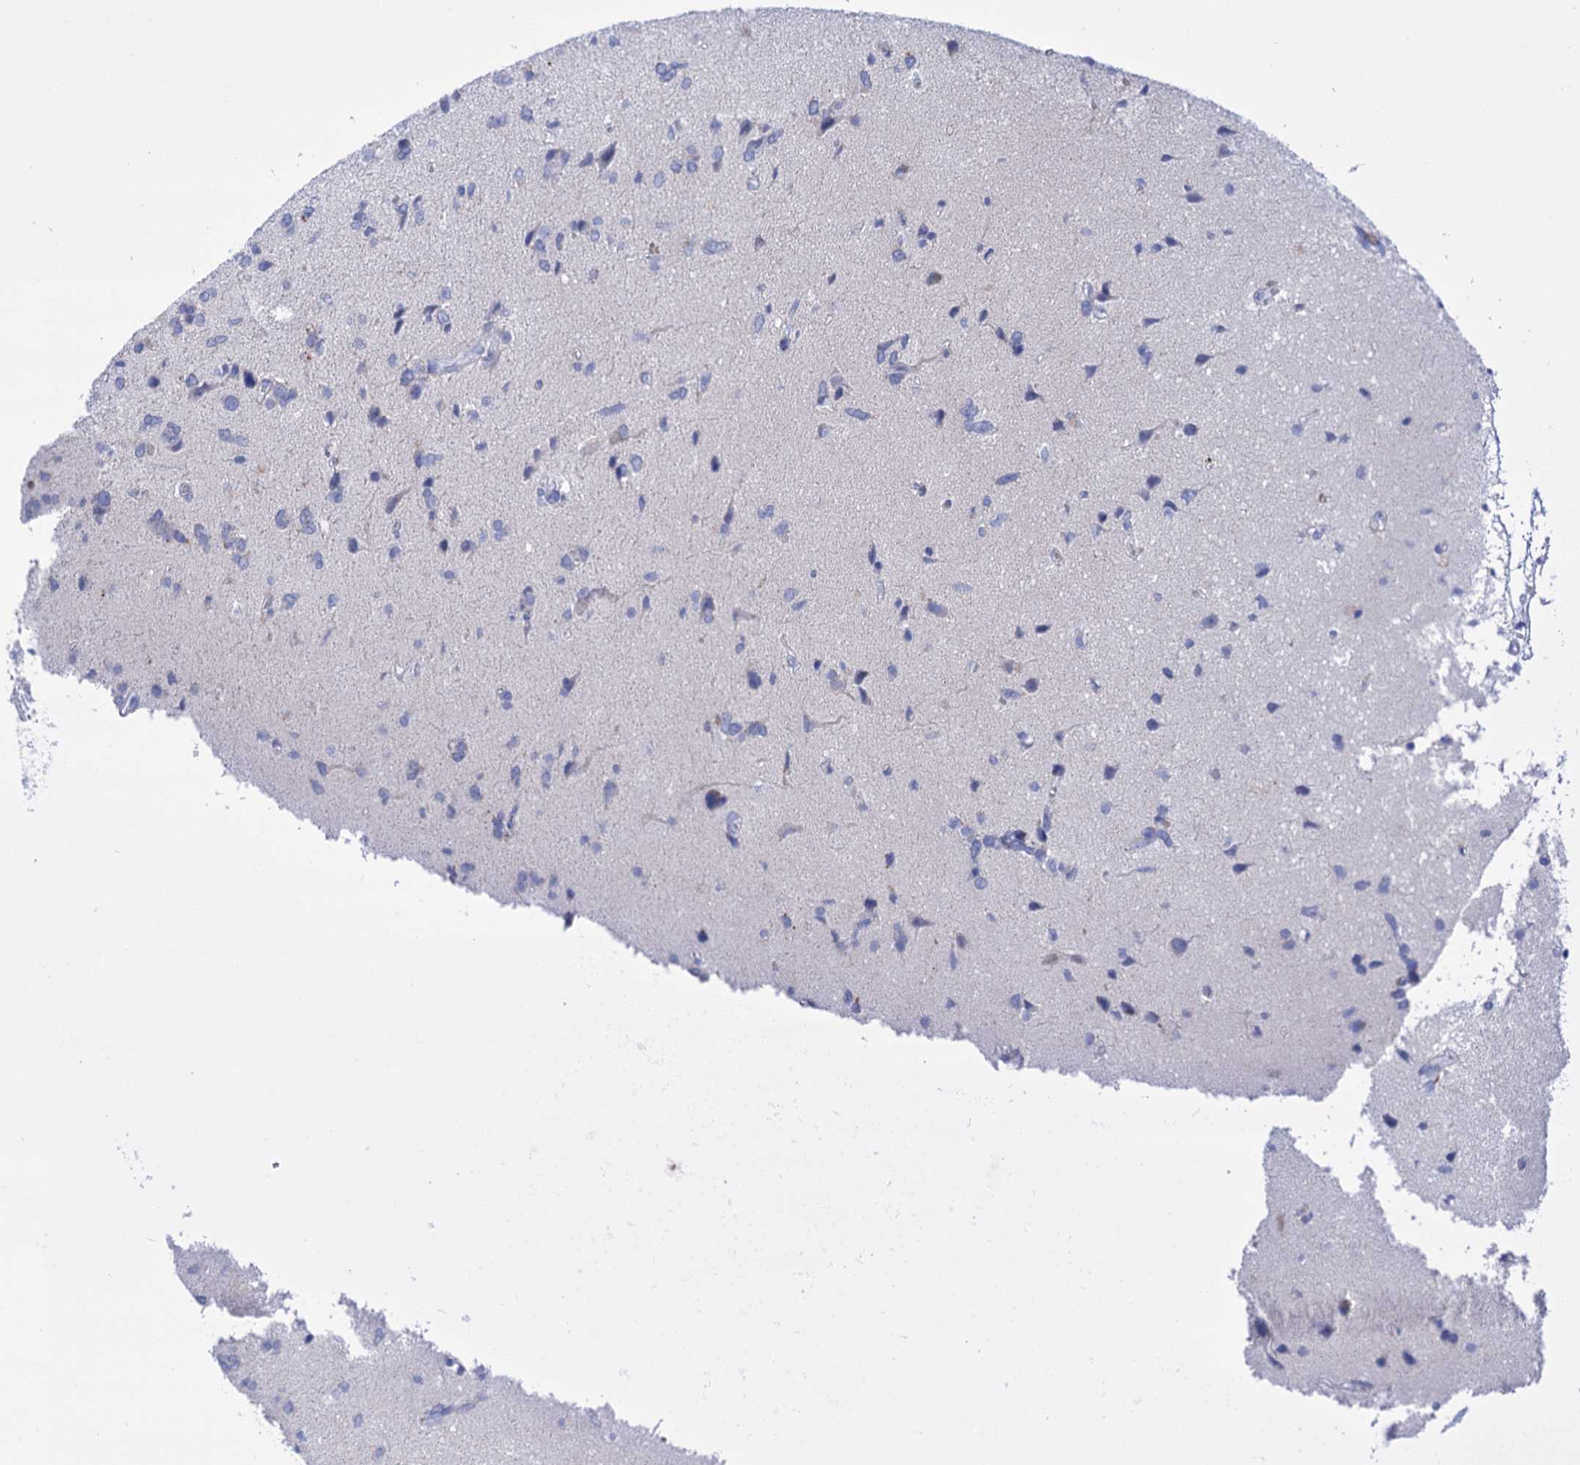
{"staining": {"intensity": "negative", "quantity": "none", "location": "none"}, "tissue": "glioma", "cell_type": "Tumor cells", "image_type": "cancer", "snomed": [{"axis": "morphology", "description": "Glioma, malignant, High grade"}, {"axis": "topography", "description": "Brain"}], "caption": "Human malignant glioma (high-grade) stained for a protein using immunohistochemistry reveals no staining in tumor cells.", "gene": "YARS2", "patient": {"sex": "female", "age": 59}}